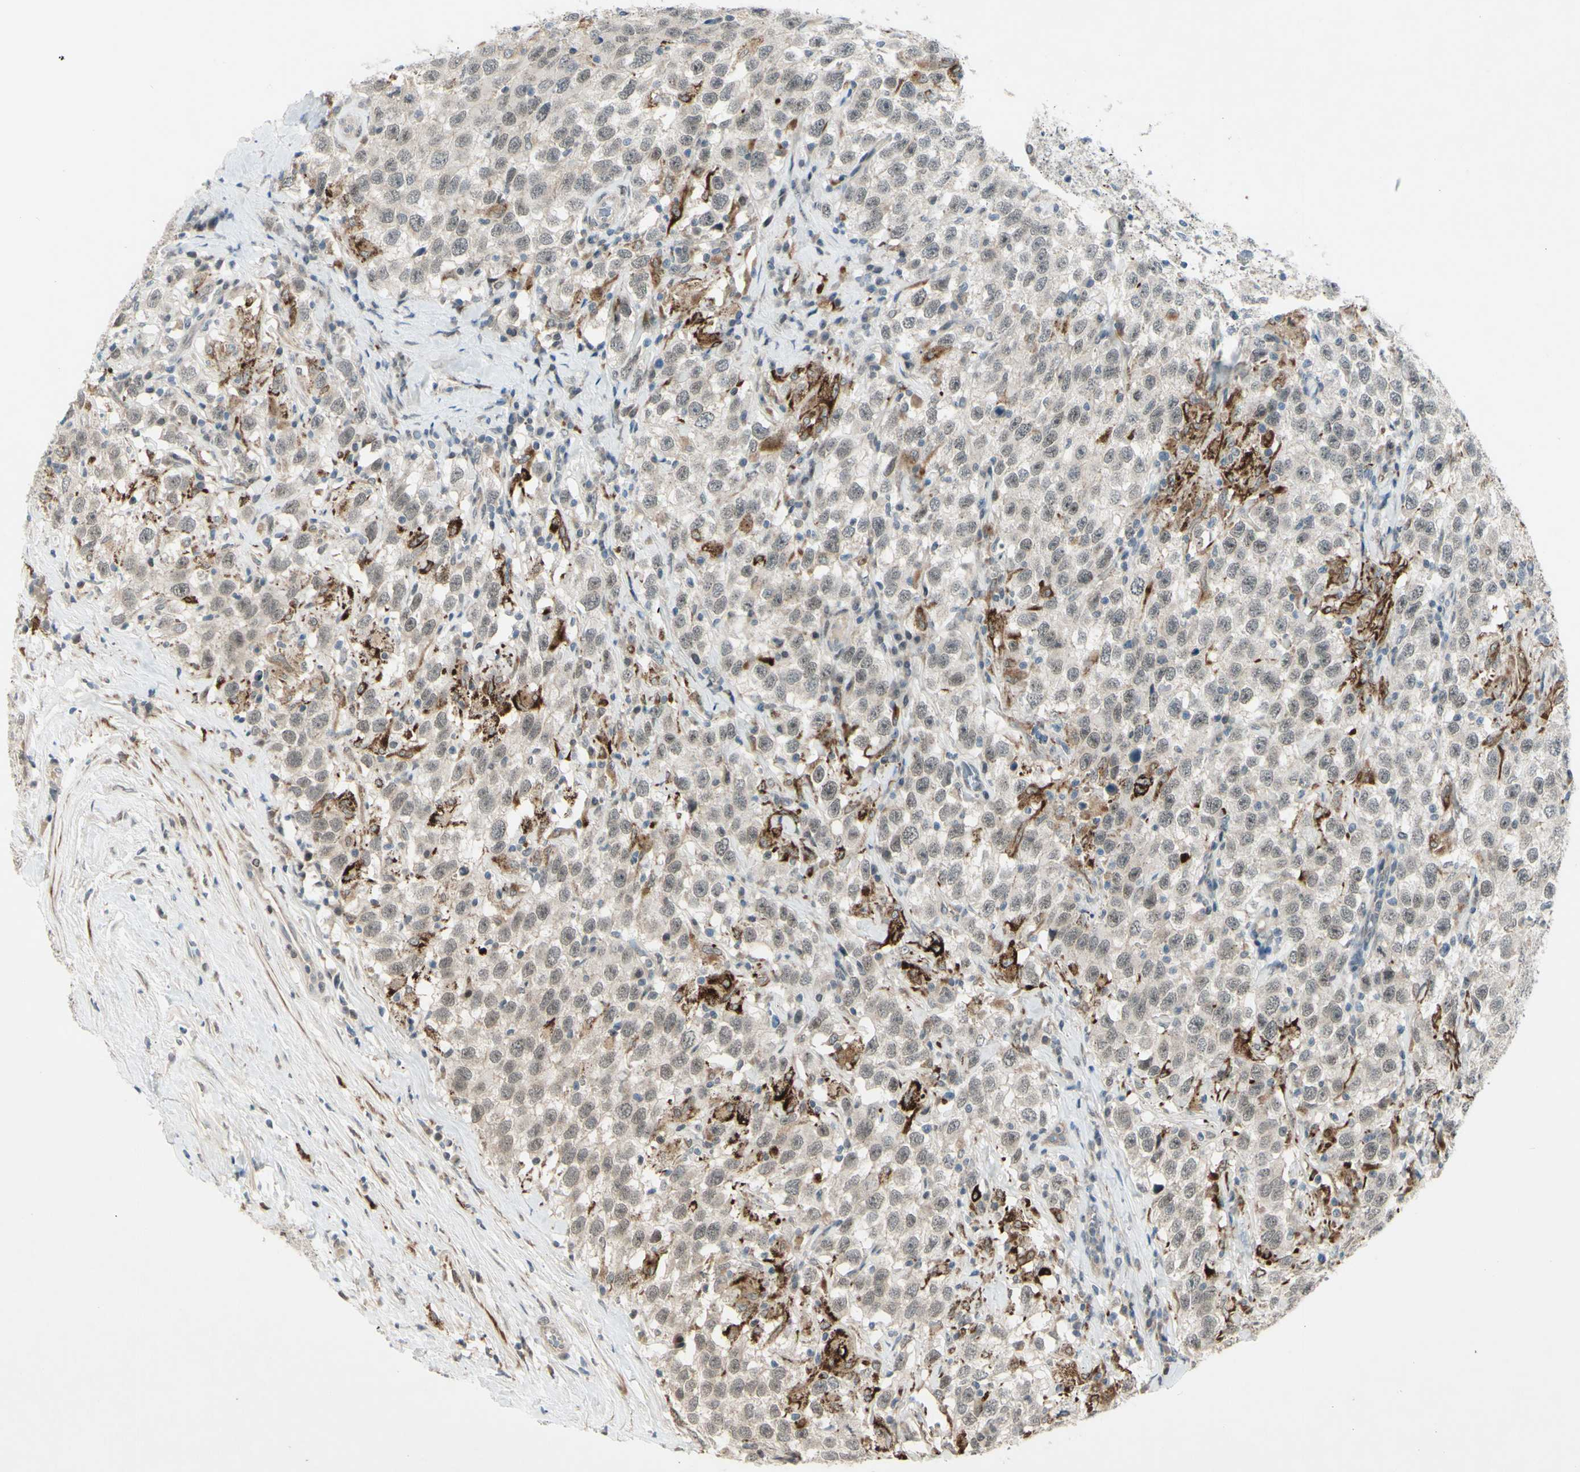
{"staining": {"intensity": "negative", "quantity": "none", "location": "none"}, "tissue": "testis cancer", "cell_type": "Tumor cells", "image_type": "cancer", "snomed": [{"axis": "morphology", "description": "Seminoma, NOS"}, {"axis": "topography", "description": "Testis"}], "caption": "Immunohistochemistry (IHC) micrograph of human testis cancer (seminoma) stained for a protein (brown), which reveals no staining in tumor cells.", "gene": "FGFR2", "patient": {"sex": "male", "age": 41}}